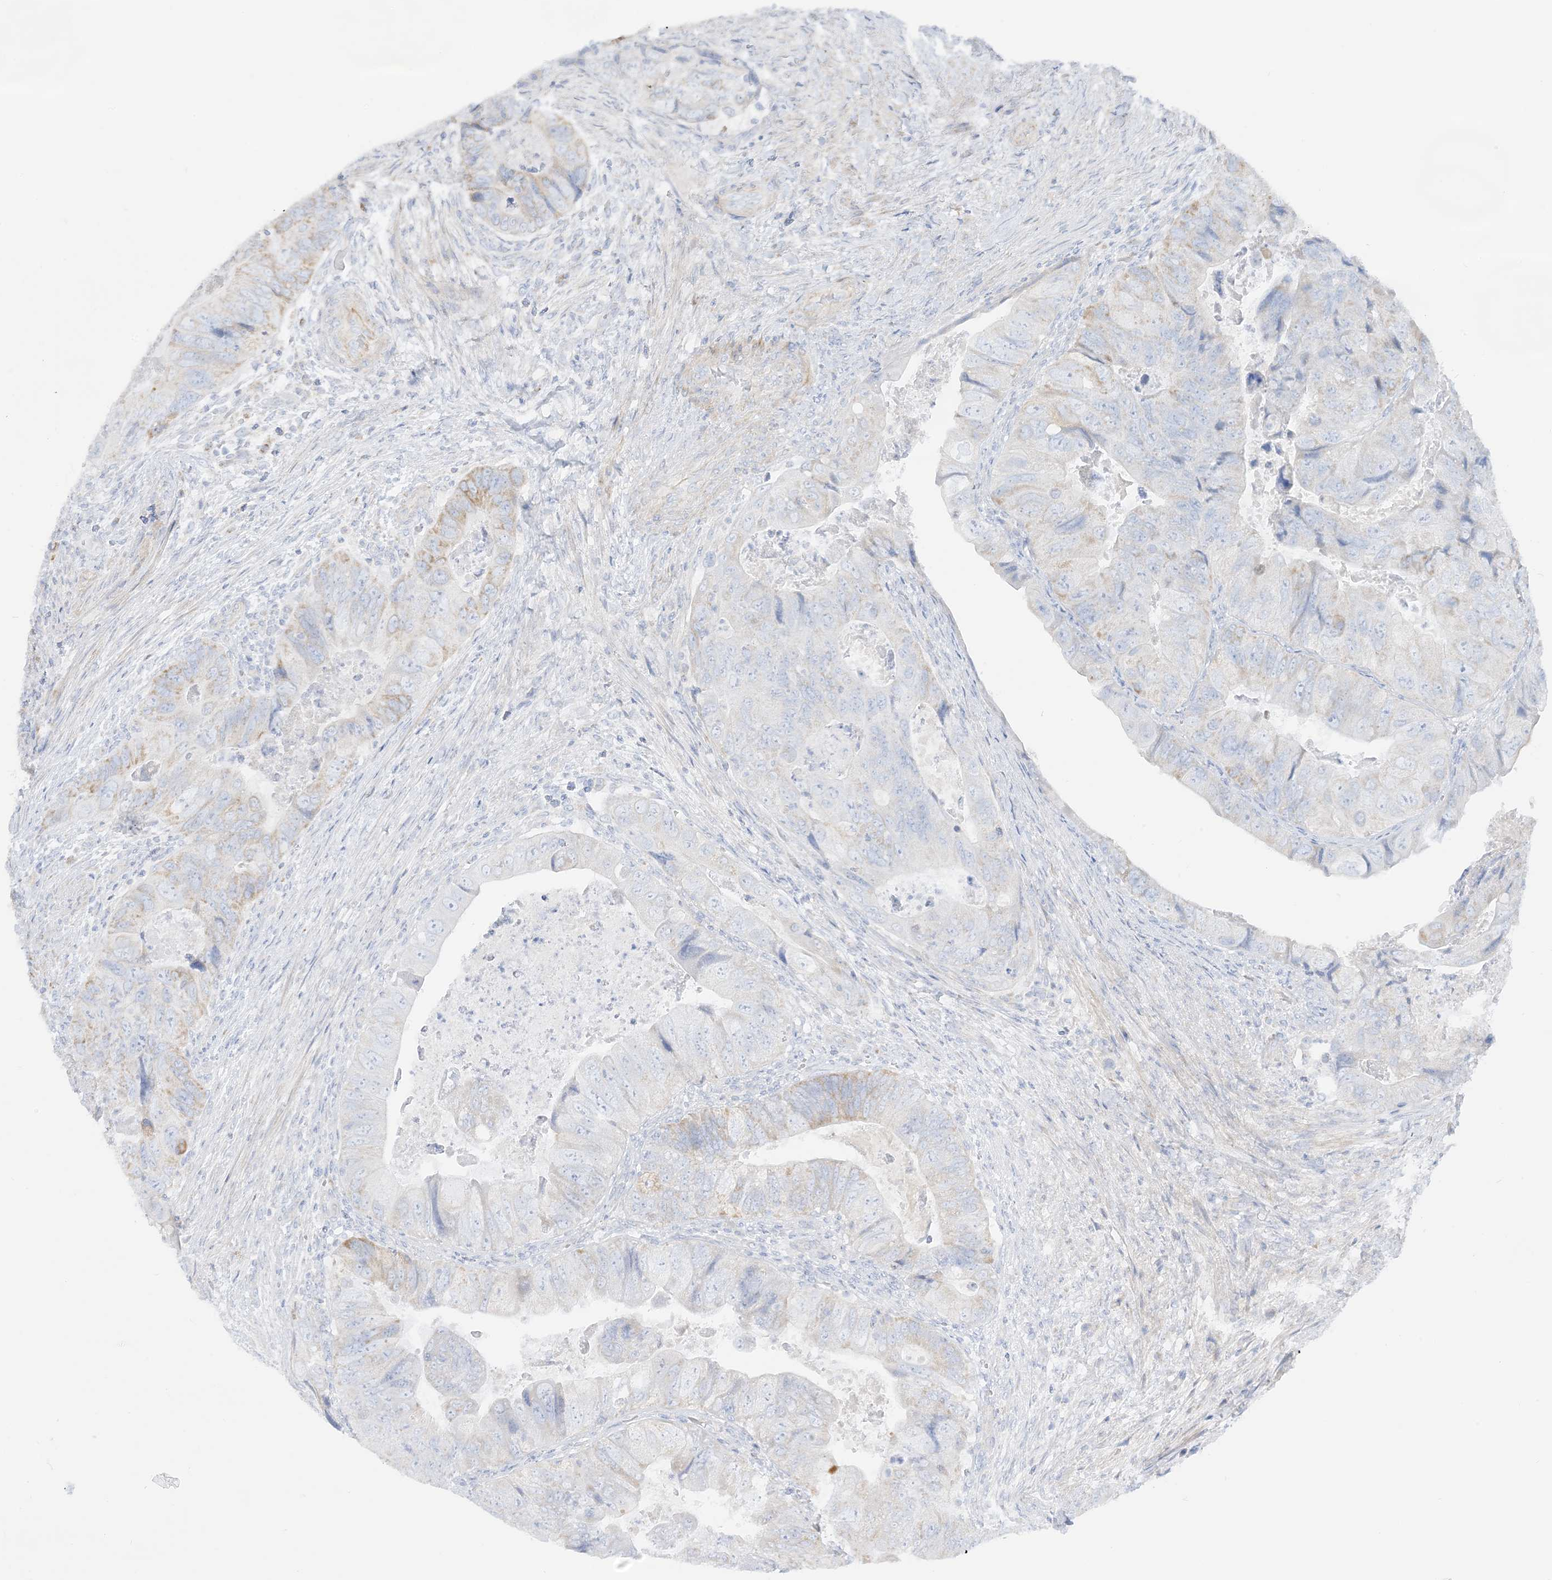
{"staining": {"intensity": "weak", "quantity": "<25%", "location": "cytoplasmic/membranous"}, "tissue": "colorectal cancer", "cell_type": "Tumor cells", "image_type": "cancer", "snomed": [{"axis": "morphology", "description": "Adenocarcinoma, NOS"}, {"axis": "topography", "description": "Rectum"}], "caption": "Tumor cells show no significant expression in colorectal adenocarcinoma. (Stains: DAB (3,3'-diaminobenzidine) immunohistochemistry with hematoxylin counter stain, Microscopy: brightfield microscopy at high magnification).", "gene": "SLC26A3", "patient": {"sex": "male", "age": 63}}